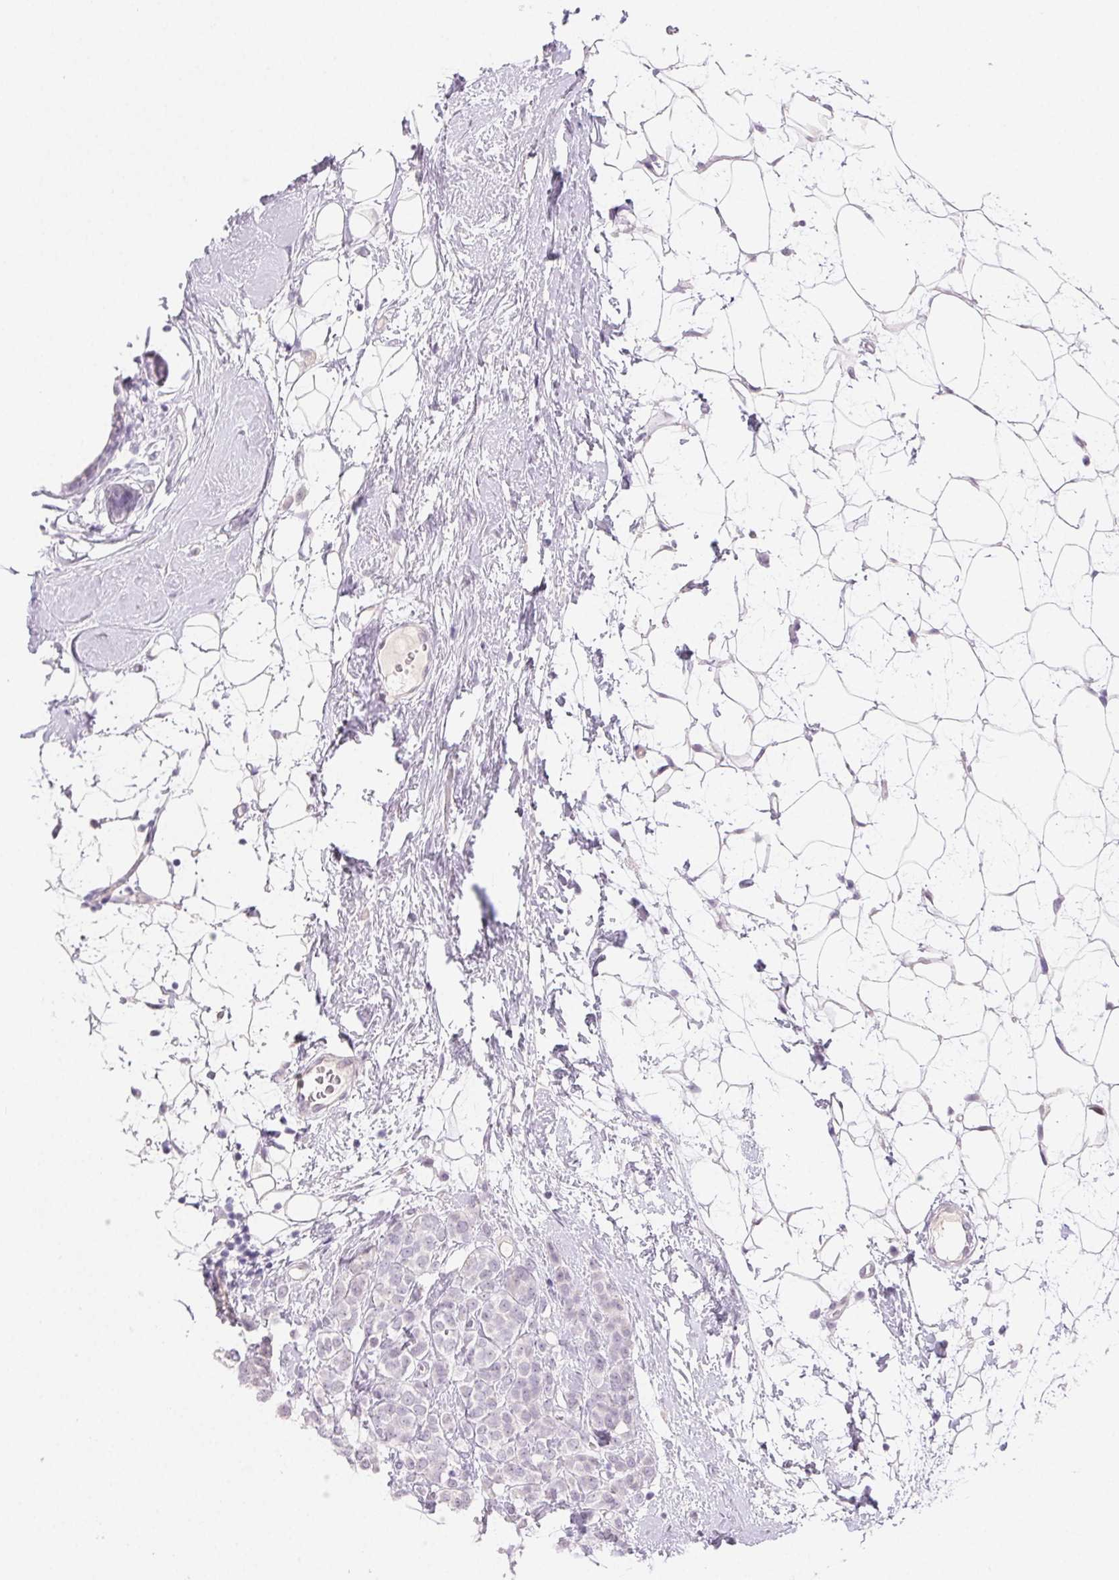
{"staining": {"intensity": "negative", "quantity": "none", "location": "none"}, "tissue": "breast cancer", "cell_type": "Tumor cells", "image_type": "cancer", "snomed": [{"axis": "morphology", "description": "Lobular carcinoma"}, {"axis": "topography", "description": "Breast"}], "caption": "An immunohistochemistry micrograph of lobular carcinoma (breast) is shown. There is no staining in tumor cells of lobular carcinoma (breast).", "gene": "BPIFB2", "patient": {"sex": "female", "age": 49}}